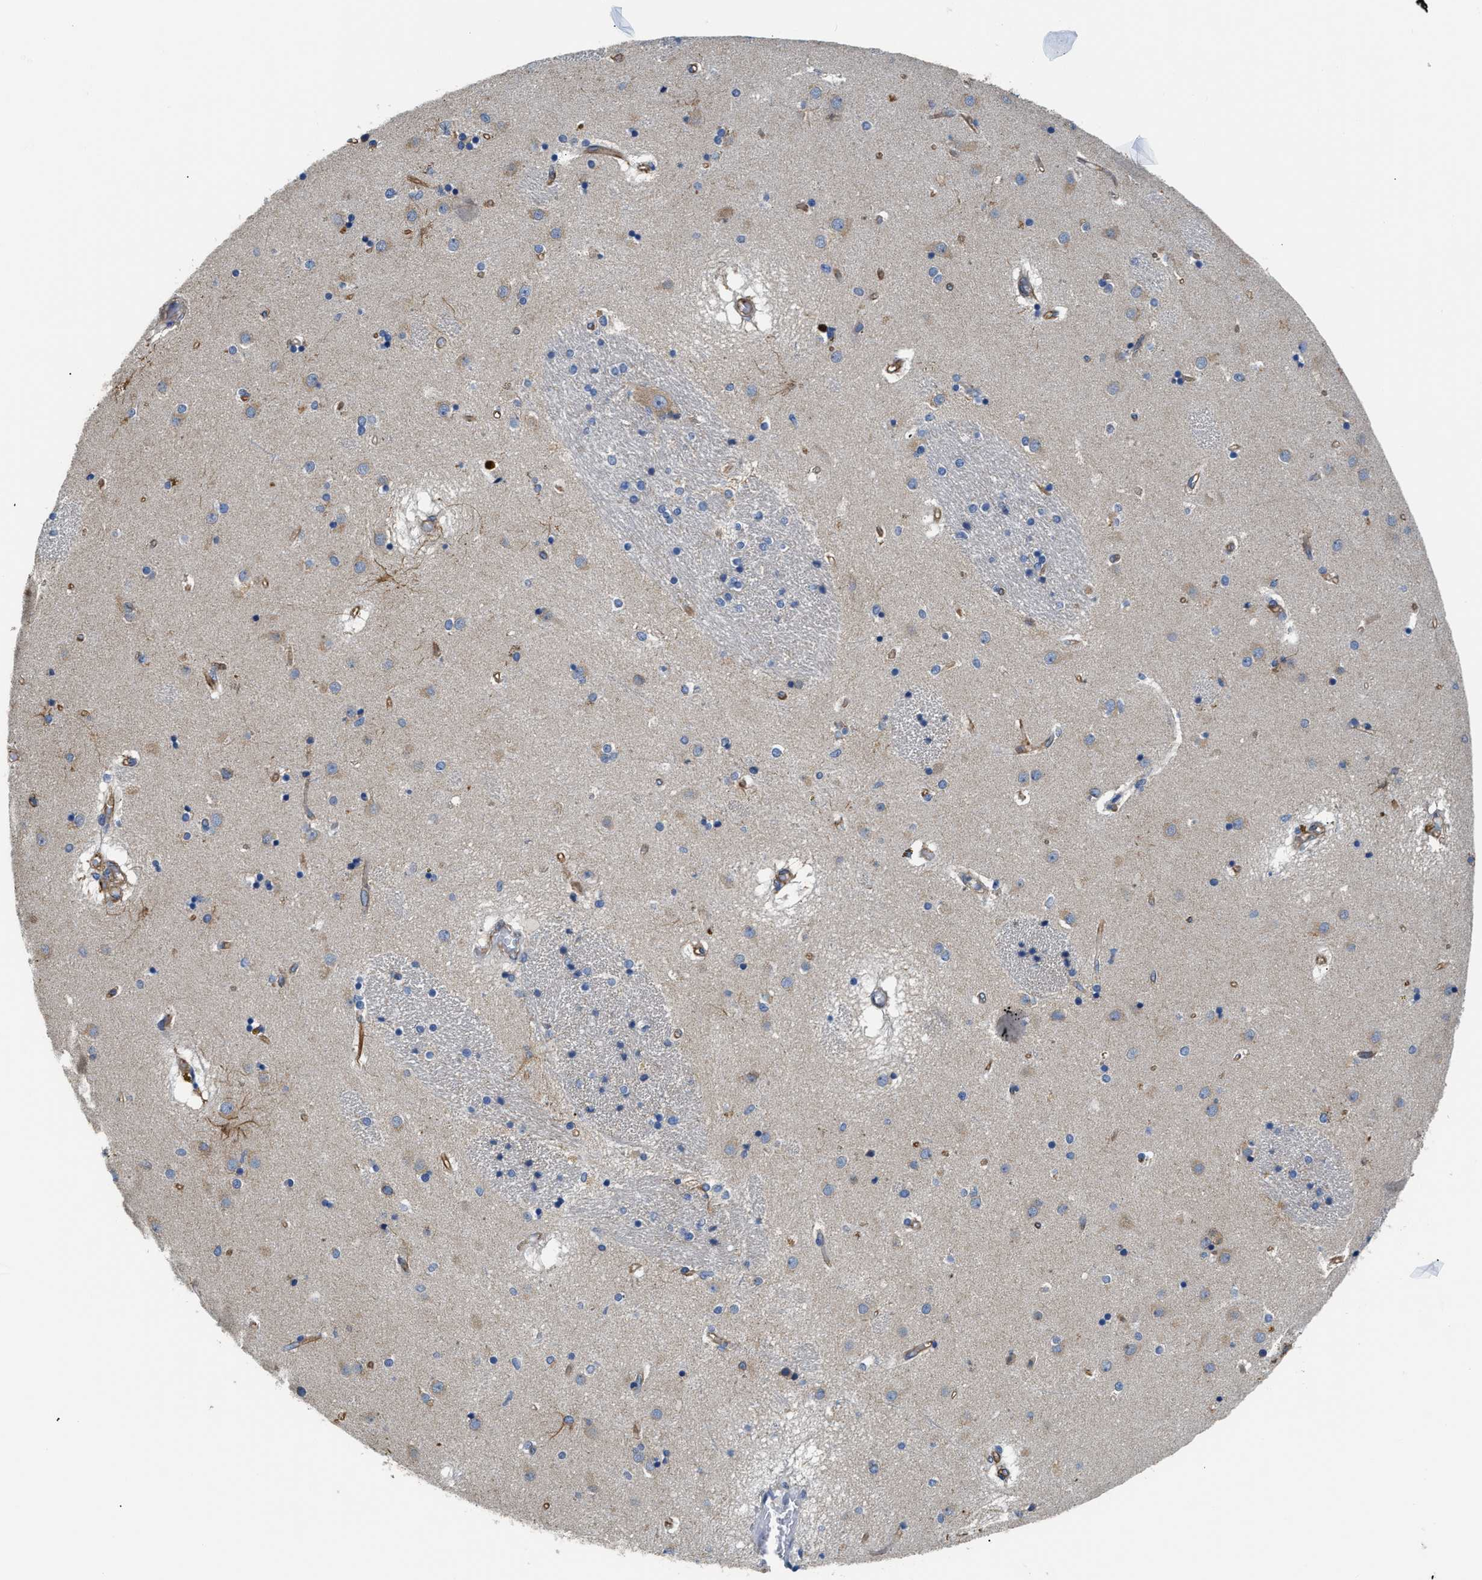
{"staining": {"intensity": "moderate", "quantity": "<25%", "location": "cytoplasmic/membranous"}, "tissue": "caudate", "cell_type": "Glial cells", "image_type": "normal", "snomed": [{"axis": "morphology", "description": "Normal tissue, NOS"}, {"axis": "topography", "description": "Lateral ventricle wall"}], "caption": "Protein staining demonstrates moderate cytoplasmic/membranous staining in approximately <25% of glial cells in normal caudate. (Brightfield microscopy of DAB IHC at high magnification).", "gene": "CSDE1", "patient": {"sex": "male", "age": 70}}